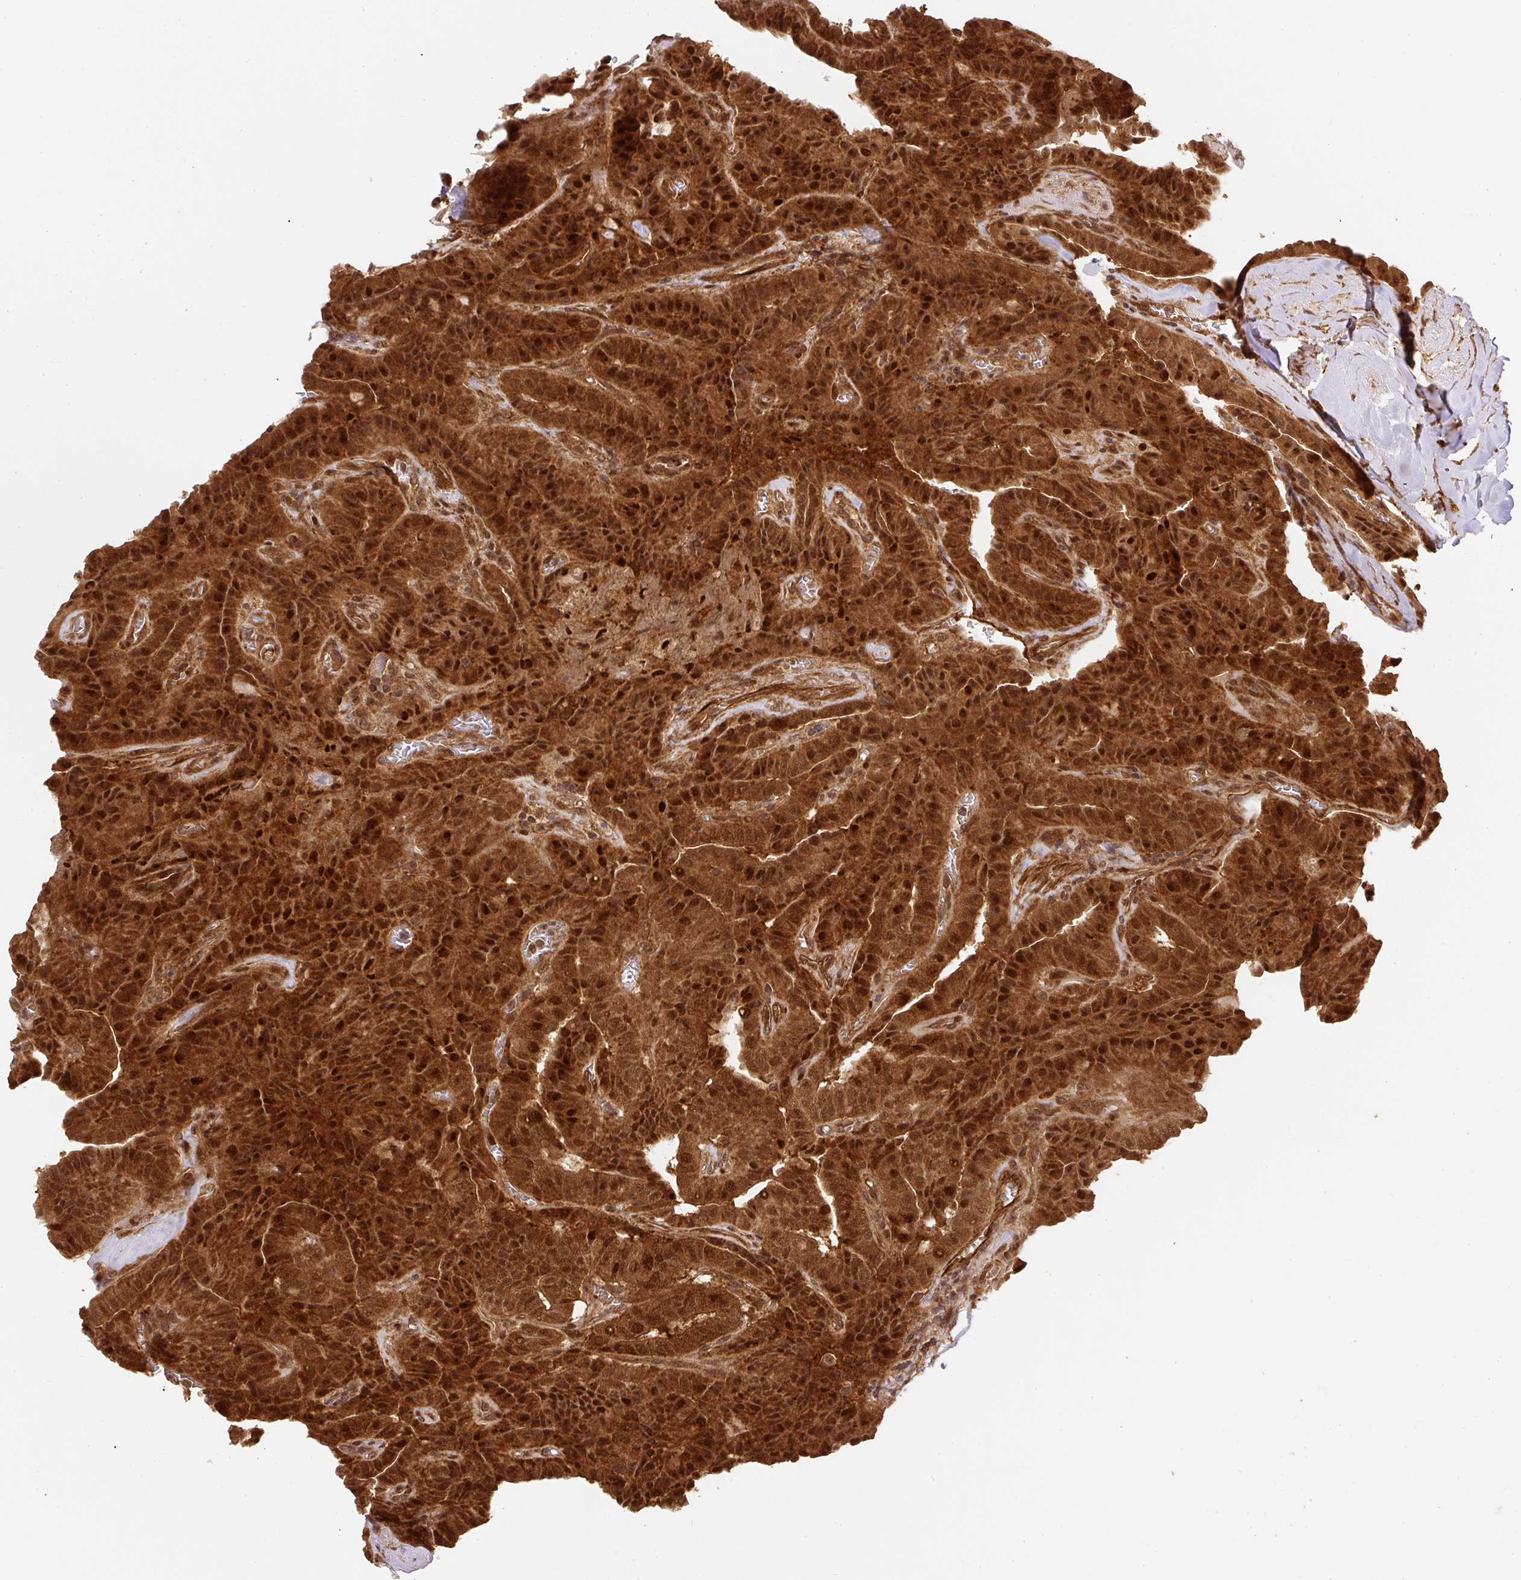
{"staining": {"intensity": "strong", "quantity": ">75%", "location": "cytoplasmic/membranous,nuclear"}, "tissue": "thyroid cancer", "cell_type": "Tumor cells", "image_type": "cancer", "snomed": [{"axis": "morphology", "description": "Normal tissue, NOS"}, {"axis": "morphology", "description": "Papillary adenocarcinoma, NOS"}, {"axis": "topography", "description": "Thyroid gland"}], "caption": "IHC staining of papillary adenocarcinoma (thyroid), which demonstrates high levels of strong cytoplasmic/membranous and nuclear staining in approximately >75% of tumor cells indicating strong cytoplasmic/membranous and nuclear protein expression. The staining was performed using DAB (3,3'-diaminobenzidine) (brown) for protein detection and nuclei were counterstained in hematoxylin (blue).", "gene": "PSMD1", "patient": {"sex": "female", "age": 59}}